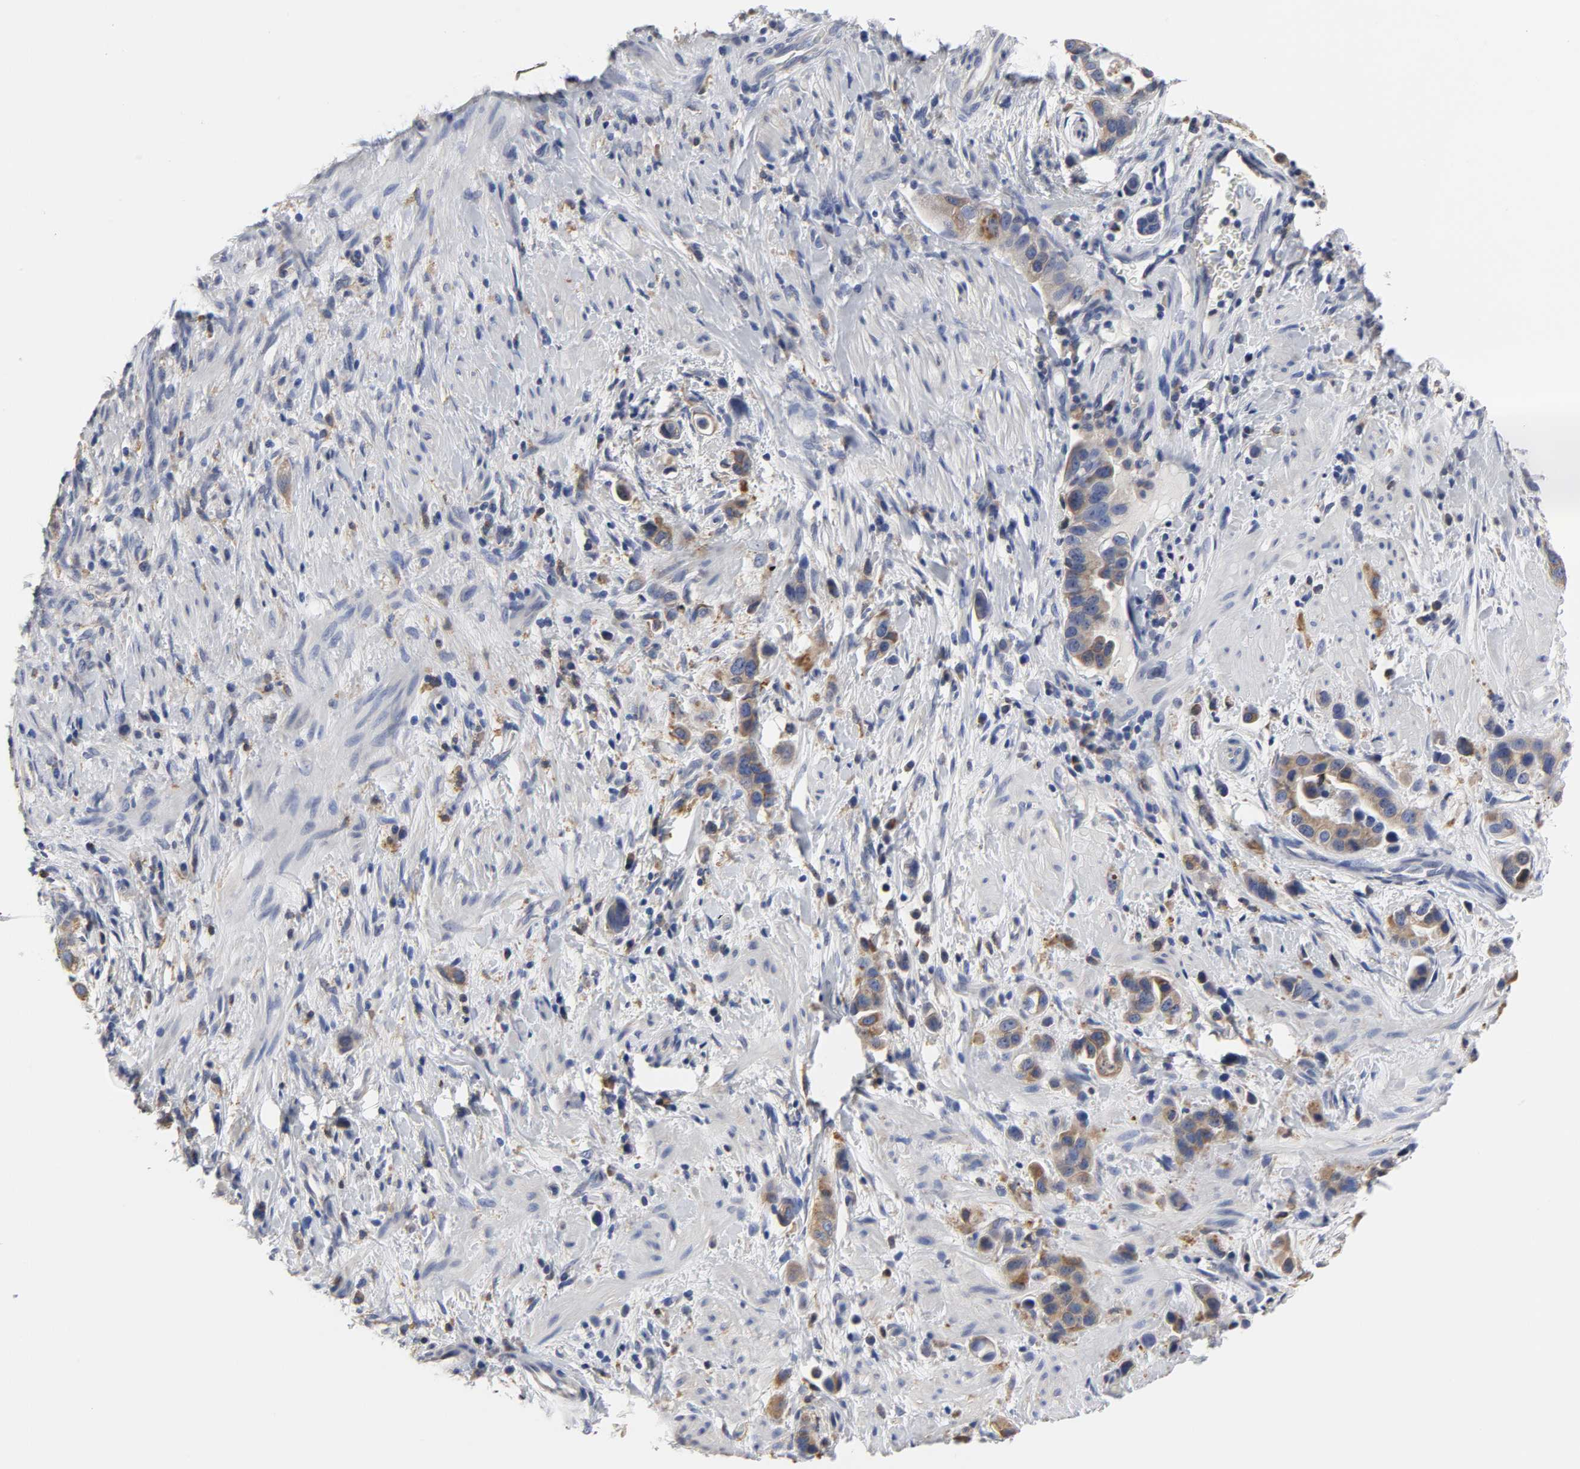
{"staining": {"intensity": "strong", "quantity": ">75%", "location": "cytoplasmic/membranous"}, "tissue": "stomach cancer", "cell_type": "Tumor cells", "image_type": "cancer", "snomed": [{"axis": "morphology", "description": "Adenocarcinoma, NOS"}, {"axis": "topography", "description": "Stomach, lower"}], "caption": "Brown immunohistochemical staining in human stomach adenocarcinoma demonstrates strong cytoplasmic/membranous positivity in about >75% of tumor cells. (DAB IHC with brightfield microscopy, high magnification).", "gene": "HCK", "patient": {"sex": "female", "age": 93}}